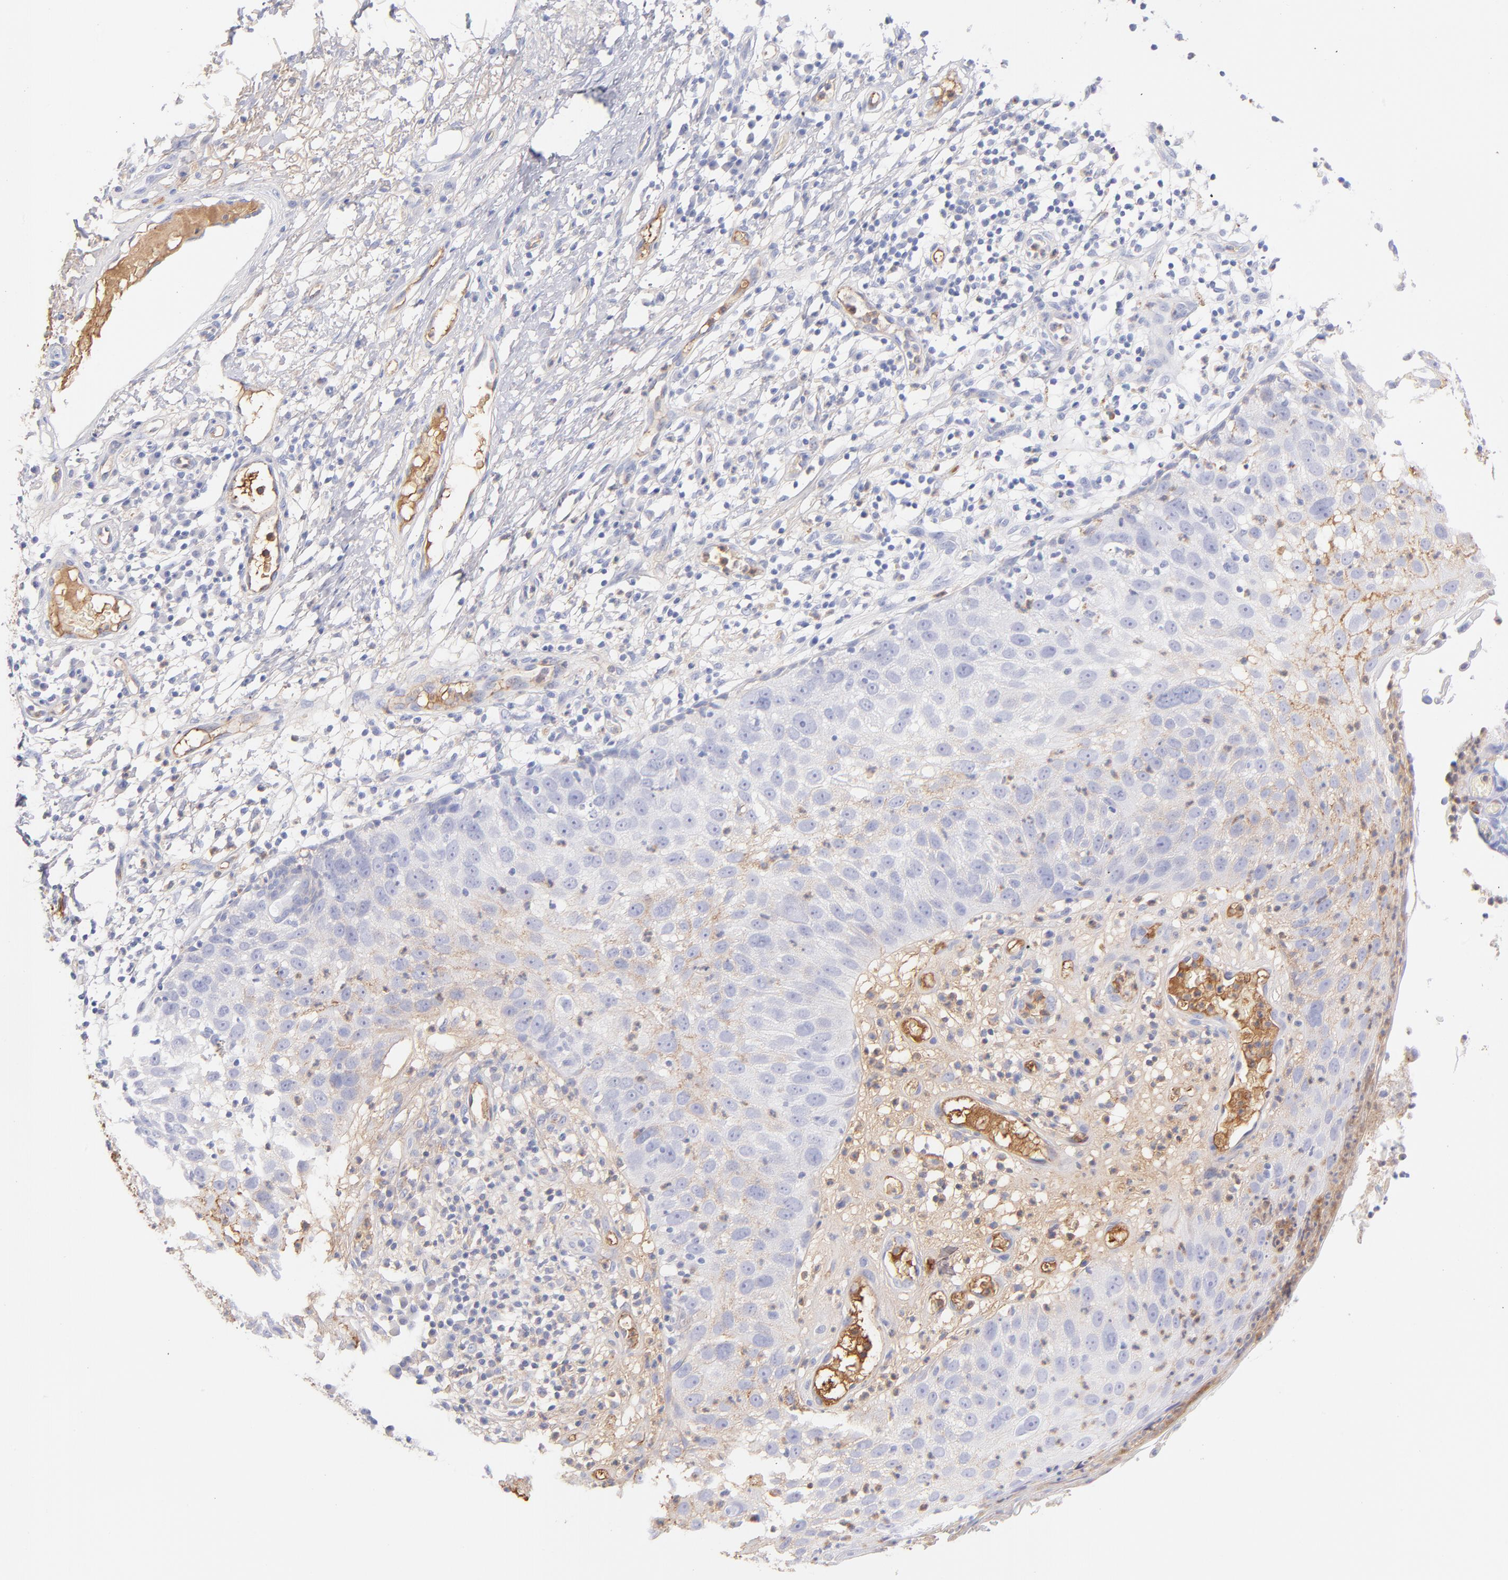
{"staining": {"intensity": "negative", "quantity": "none", "location": "none"}, "tissue": "skin cancer", "cell_type": "Tumor cells", "image_type": "cancer", "snomed": [{"axis": "morphology", "description": "Squamous cell carcinoma, NOS"}, {"axis": "topography", "description": "Skin"}], "caption": "The photomicrograph displays no significant staining in tumor cells of skin cancer.", "gene": "HP", "patient": {"sex": "male", "age": 87}}